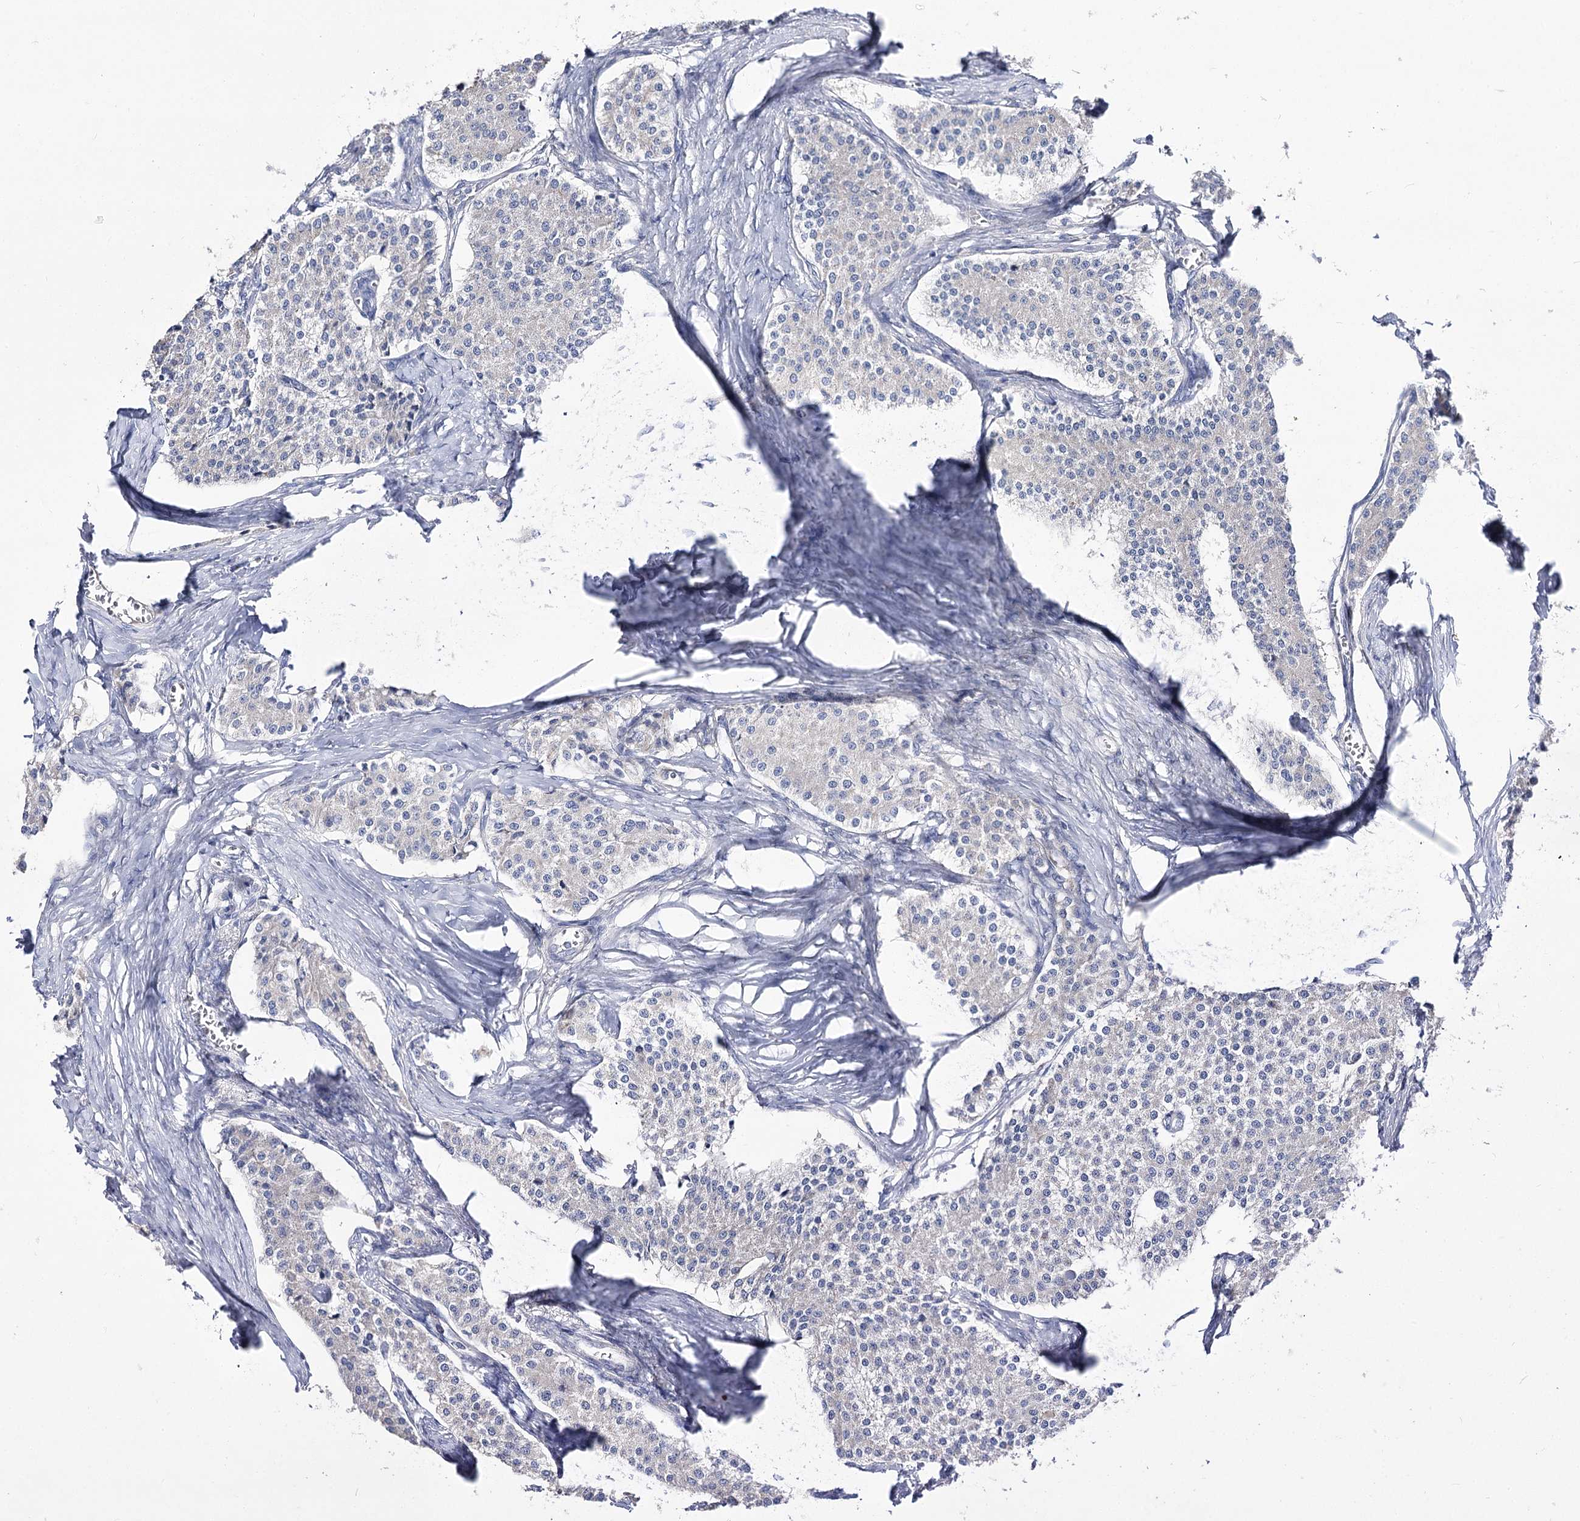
{"staining": {"intensity": "negative", "quantity": "none", "location": "none"}, "tissue": "carcinoid", "cell_type": "Tumor cells", "image_type": "cancer", "snomed": [{"axis": "morphology", "description": "Carcinoid, malignant, NOS"}, {"axis": "topography", "description": "Colon"}], "caption": "Image shows no significant protein positivity in tumor cells of malignant carcinoid.", "gene": "NRAP", "patient": {"sex": "female", "age": 52}}